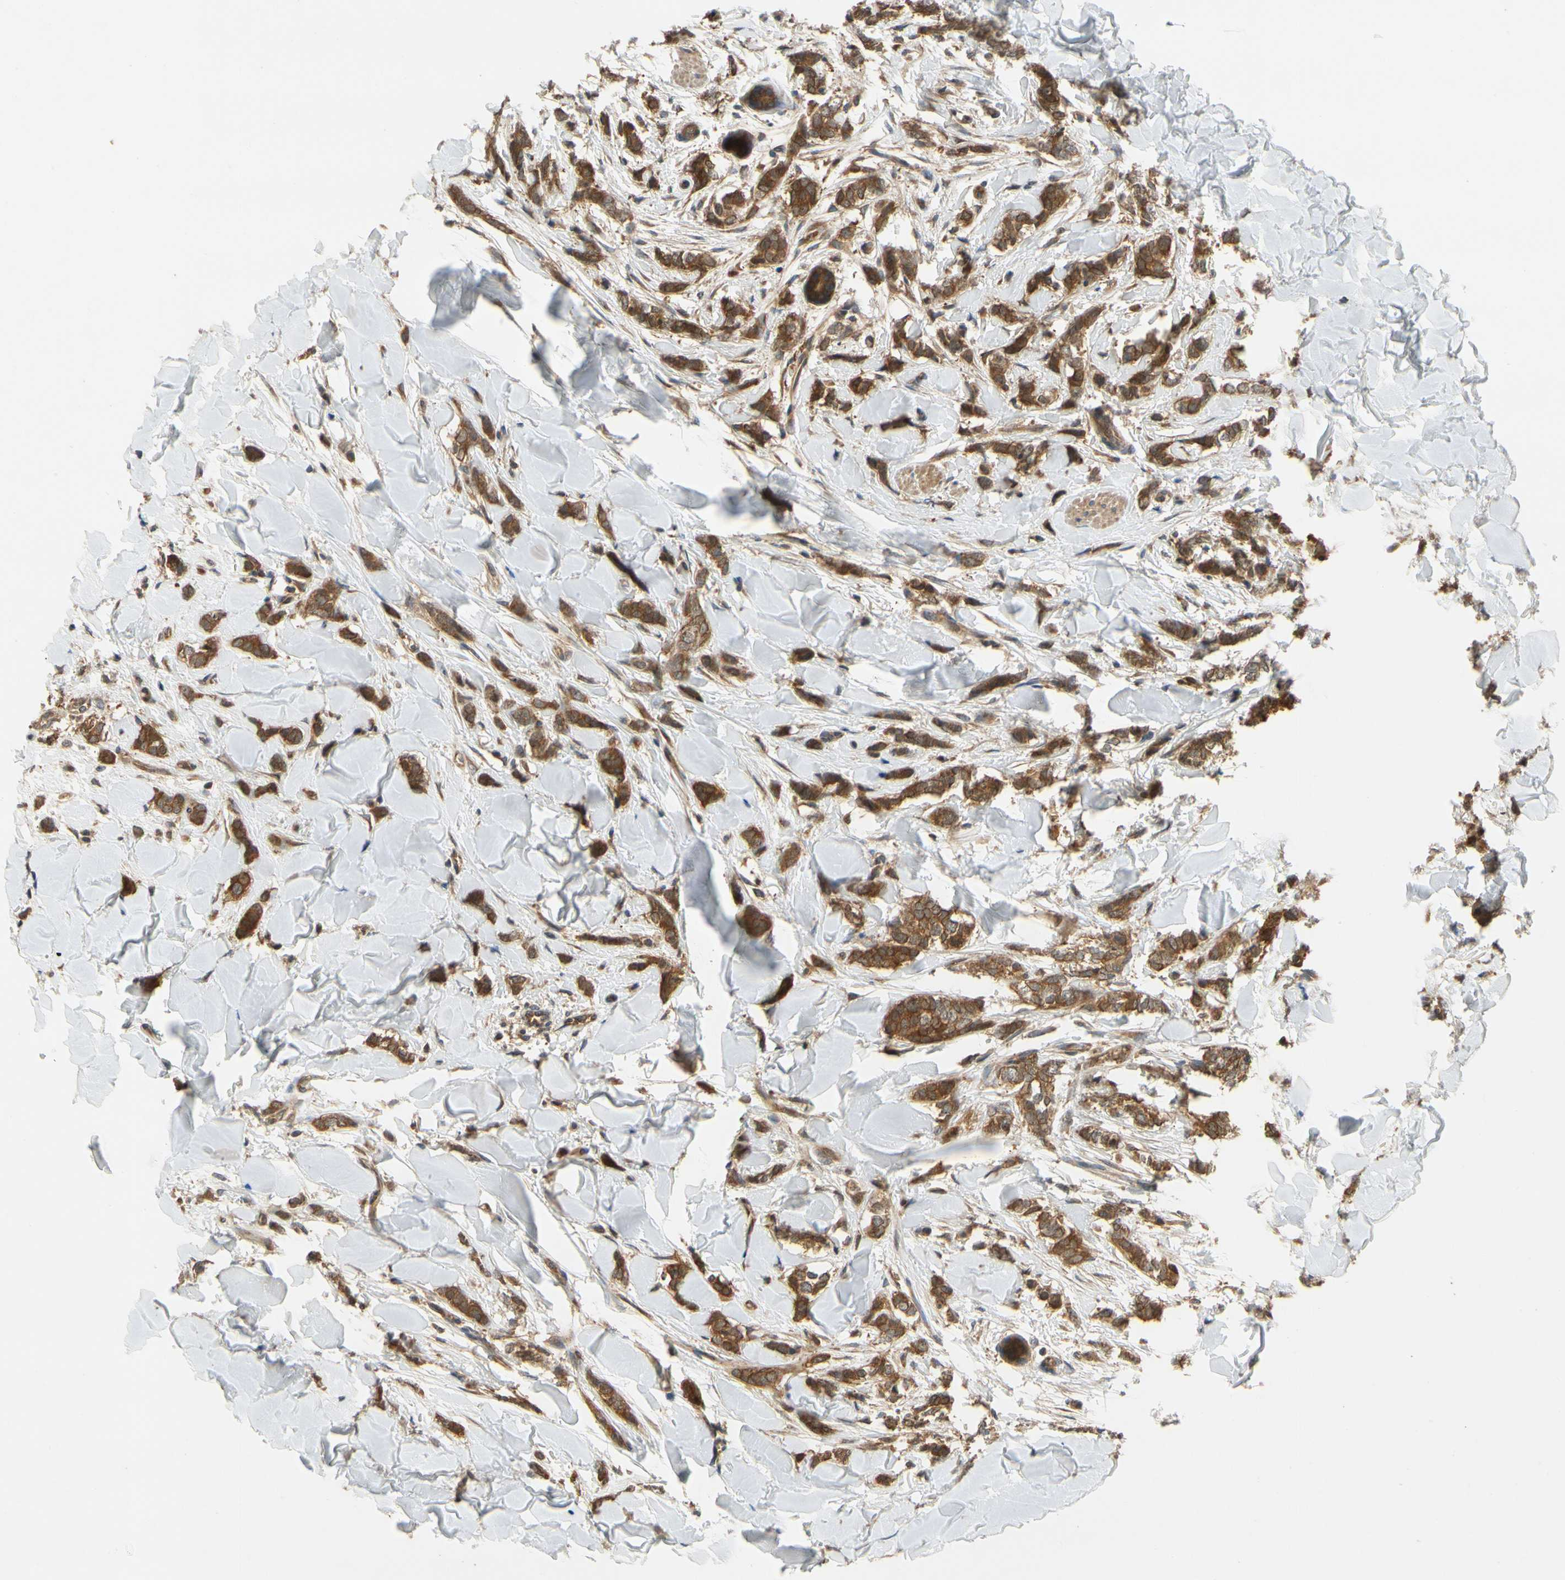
{"staining": {"intensity": "strong", "quantity": ">75%", "location": "cytoplasmic/membranous"}, "tissue": "breast cancer", "cell_type": "Tumor cells", "image_type": "cancer", "snomed": [{"axis": "morphology", "description": "Lobular carcinoma"}, {"axis": "topography", "description": "Skin"}, {"axis": "topography", "description": "Breast"}], "caption": "Strong cytoplasmic/membranous staining is seen in about >75% of tumor cells in breast lobular carcinoma.", "gene": "TDRP", "patient": {"sex": "female", "age": 46}}